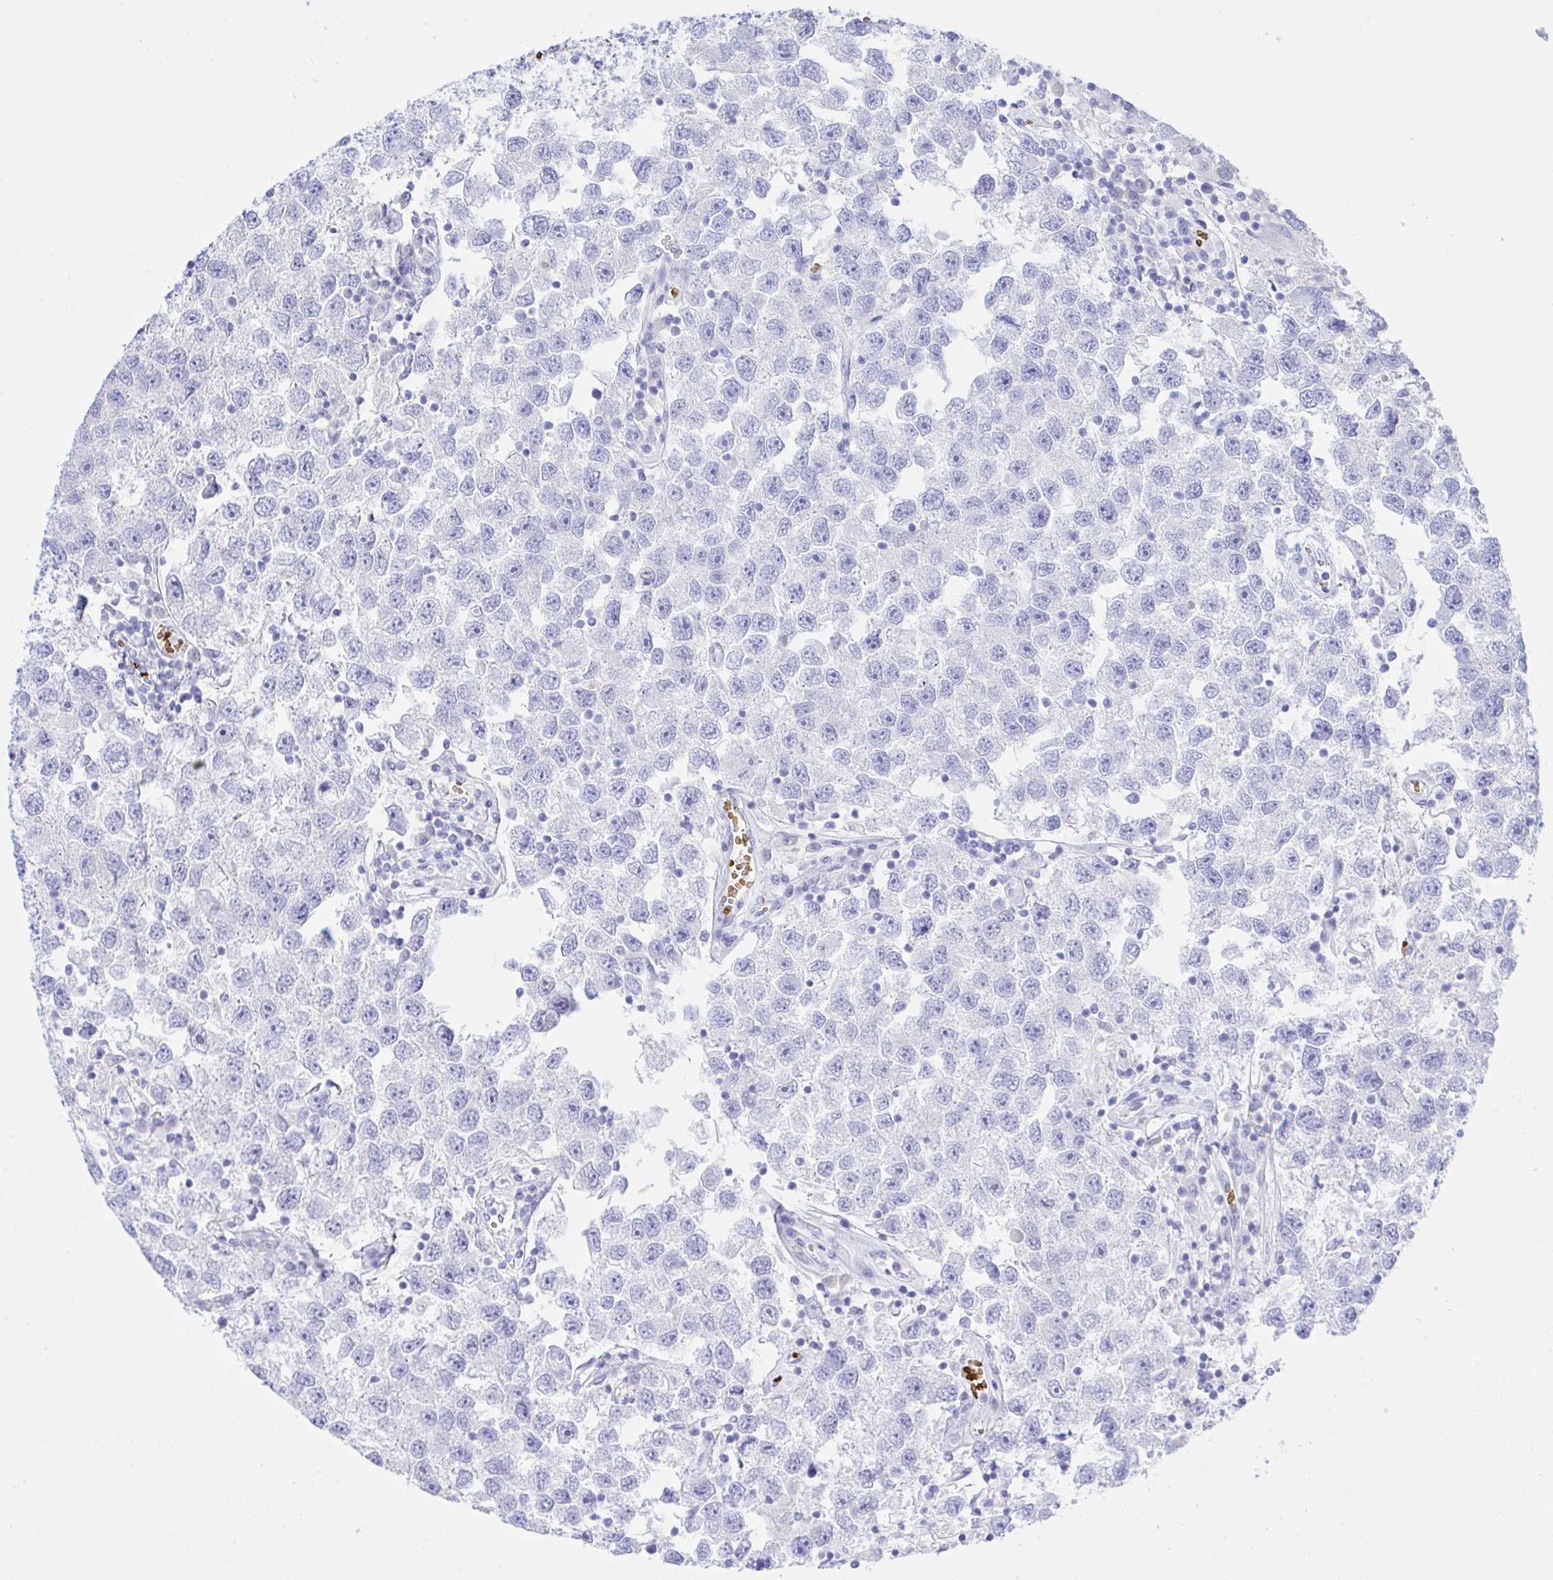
{"staining": {"intensity": "negative", "quantity": "none", "location": "none"}, "tissue": "testis cancer", "cell_type": "Tumor cells", "image_type": "cancer", "snomed": [{"axis": "morphology", "description": "Seminoma, NOS"}, {"axis": "topography", "description": "Testis"}], "caption": "High power microscopy micrograph of an immunohistochemistry (IHC) histopathology image of seminoma (testis), revealing no significant expression in tumor cells. The staining was performed using DAB to visualize the protein expression in brown, while the nuclei were stained in blue with hematoxylin (Magnification: 20x).", "gene": "ZNF221", "patient": {"sex": "male", "age": 26}}